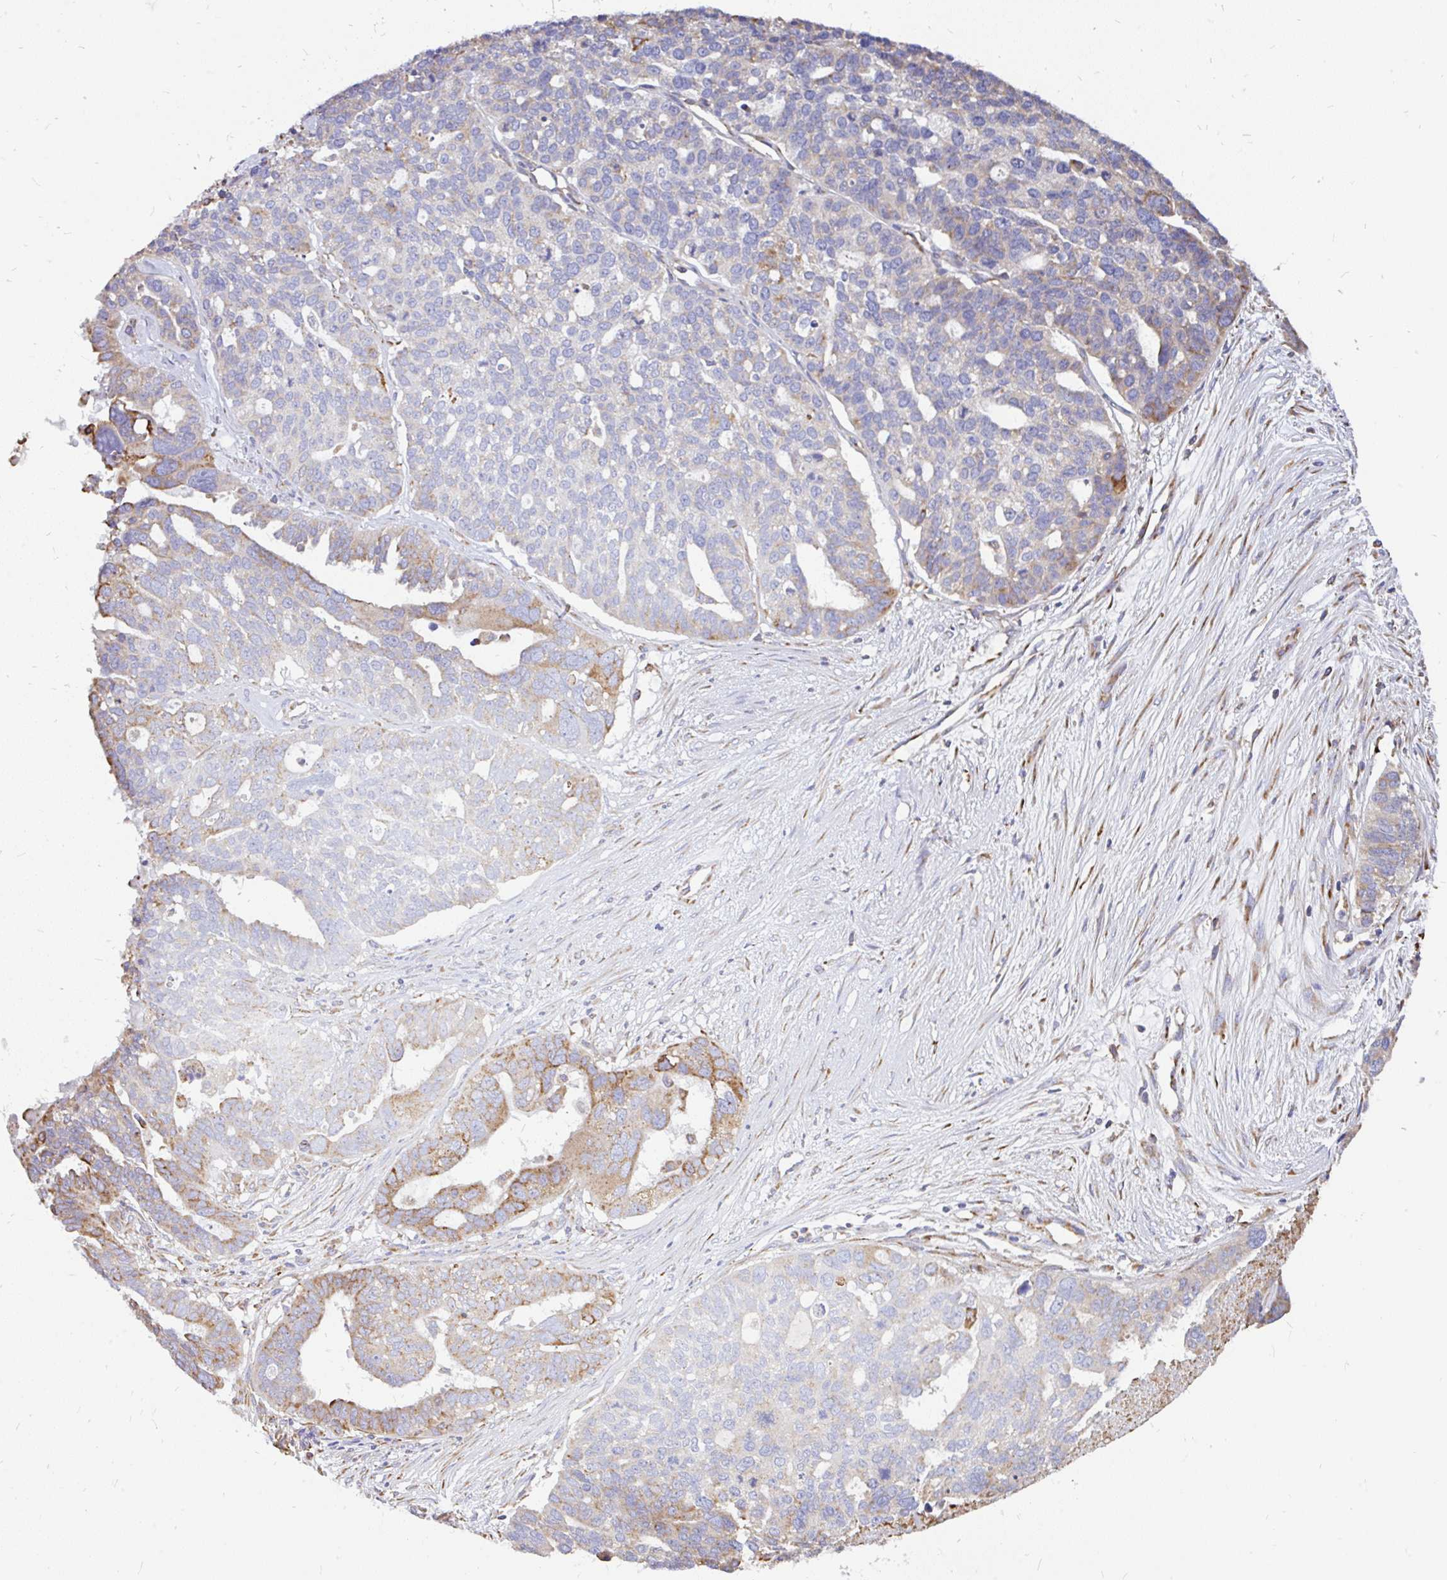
{"staining": {"intensity": "moderate", "quantity": "<25%", "location": "cytoplasmic/membranous"}, "tissue": "ovarian cancer", "cell_type": "Tumor cells", "image_type": "cancer", "snomed": [{"axis": "morphology", "description": "Cystadenocarcinoma, serous, NOS"}, {"axis": "topography", "description": "Ovary"}], "caption": "About <25% of tumor cells in ovarian cancer reveal moderate cytoplasmic/membranous protein expression as visualized by brown immunohistochemical staining.", "gene": "EML5", "patient": {"sex": "female", "age": 59}}